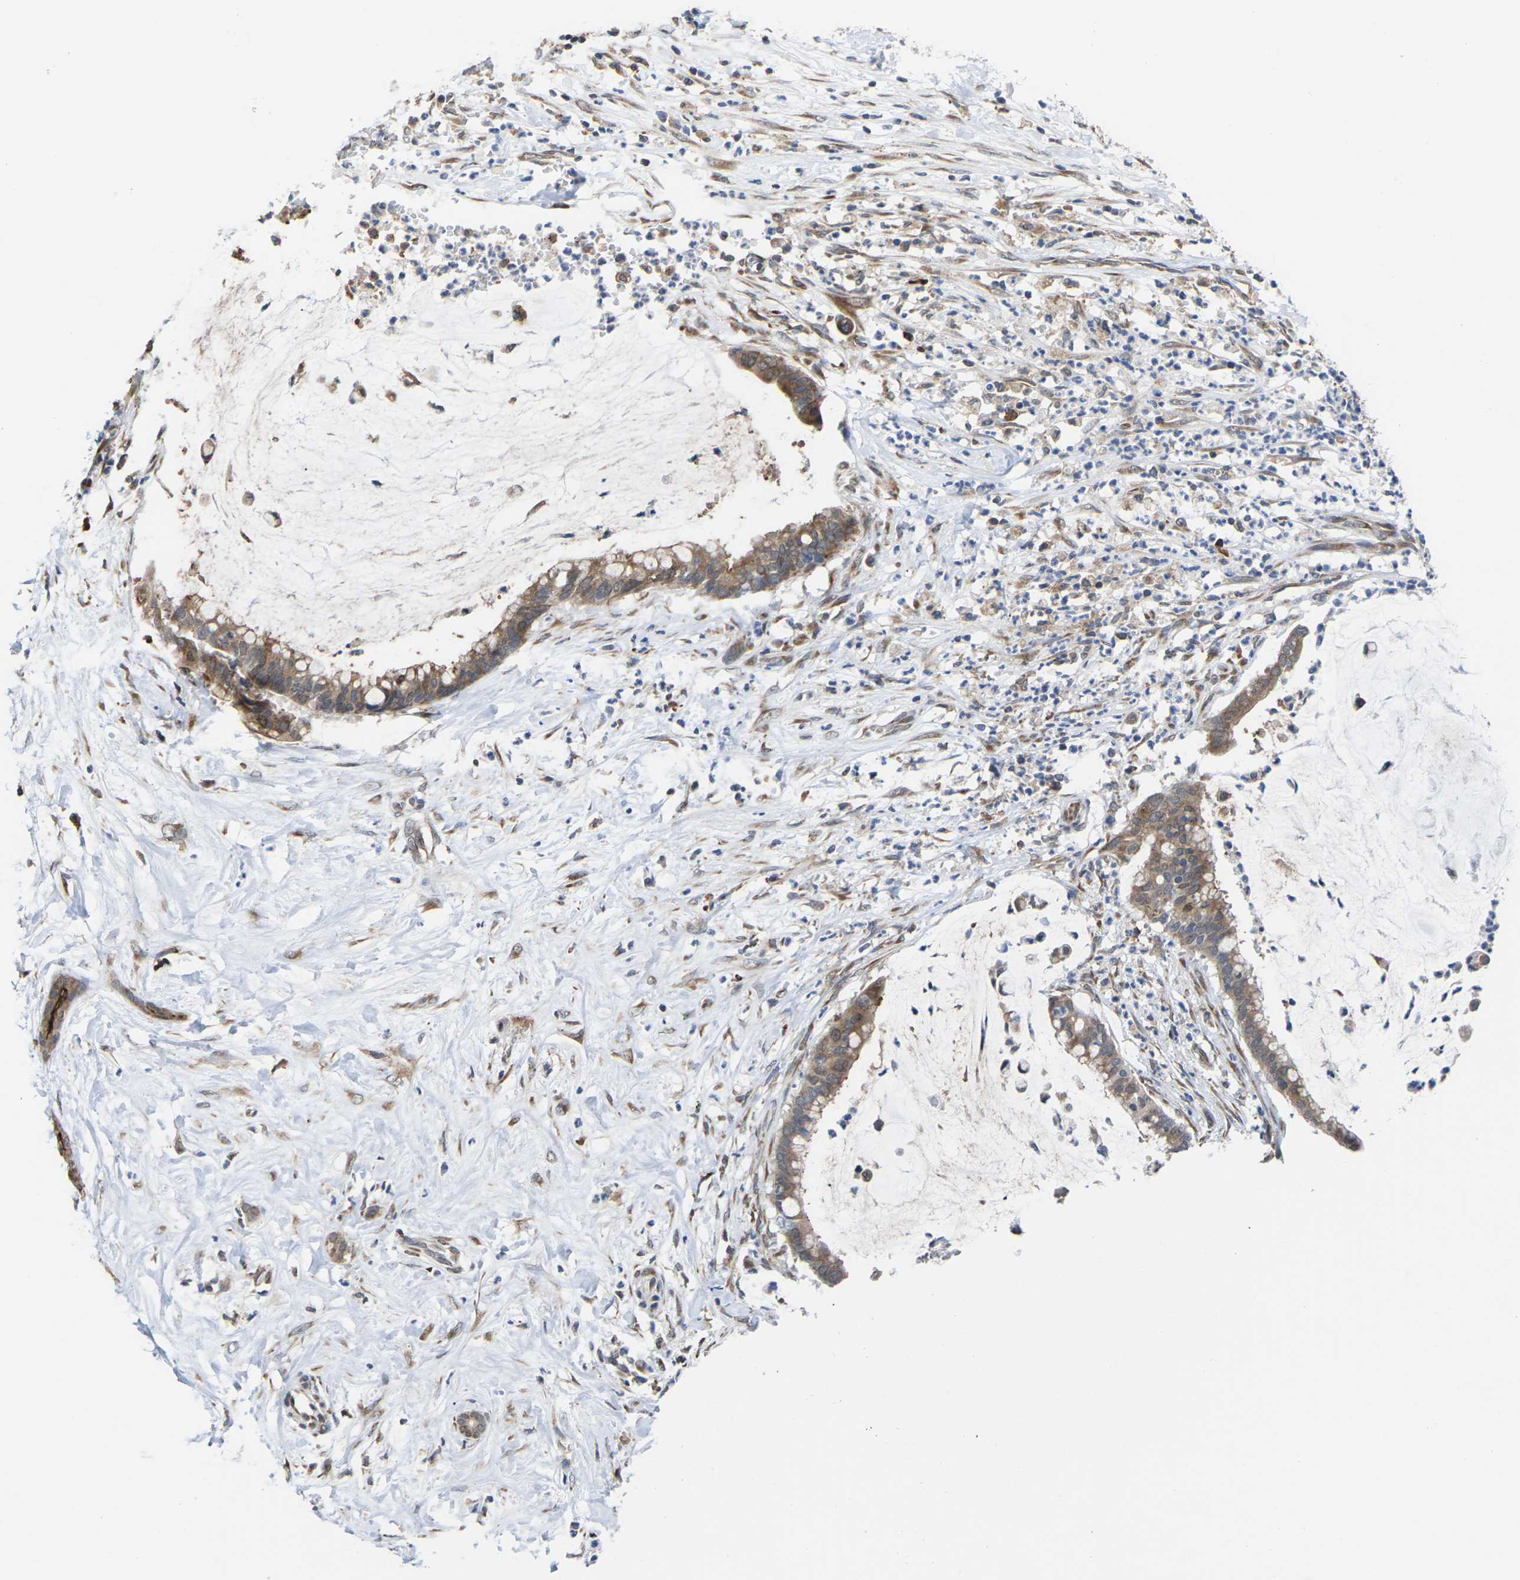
{"staining": {"intensity": "moderate", "quantity": ">75%", "location": "cytoplasmic/membranous"}, "tissue": "pancreatic cancer", "cell_type": "Tumor cells", "image_type": "cancer", "snomed": [{"axis": "morphology", "description": "Adenocarcinoma, NOS"}, {"axis": "topography", "description": "Pancreas"}], "caption": "Protein staining shows moderate cytoplasmic/membranous positivity in about >75% of tumor cells in pancreatic cancer.", "gene": "PDZK1IP1", "patient": {"sex": "male", "age": 41}}